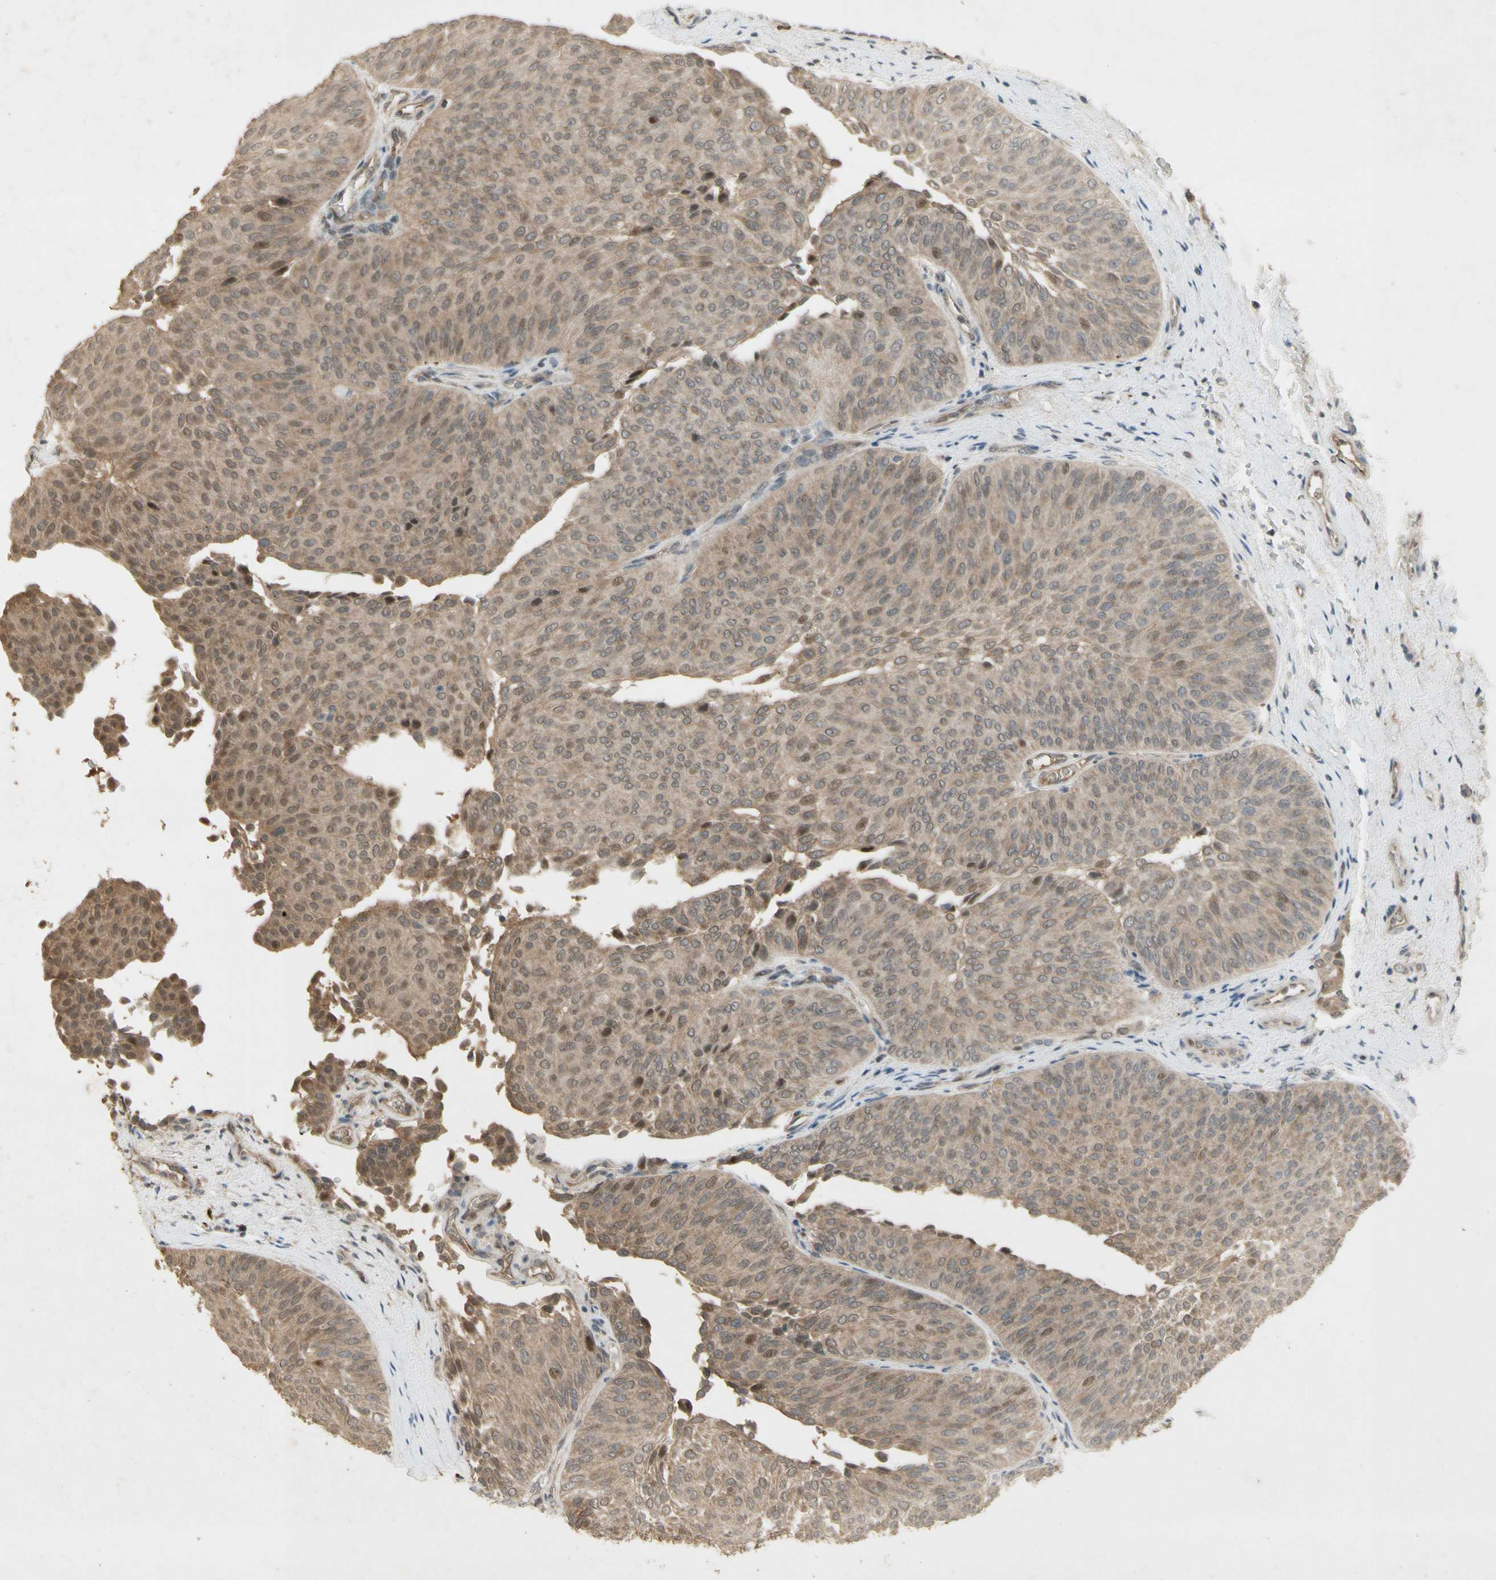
{"staining": {"intensity": "weak", "quantity": "<25%", "location": "cytoplasmic/membranous,nuclear"}, "tissue": "urothelial cancer", "cell_type": "Tumor cells", "image_type": "cancer", "snomed": [{"axis": "morphology", "description": "Urothelial carcinoma, Low grade"}, {"axis": "topography", "description": "Urinary bladder"}], "caption": "The micrograph exhibits no staining of tumor cells in low-grade urothelial carcinoma.", "gene": "NRG4", "patient": {"sex": "female", "age": 60}}